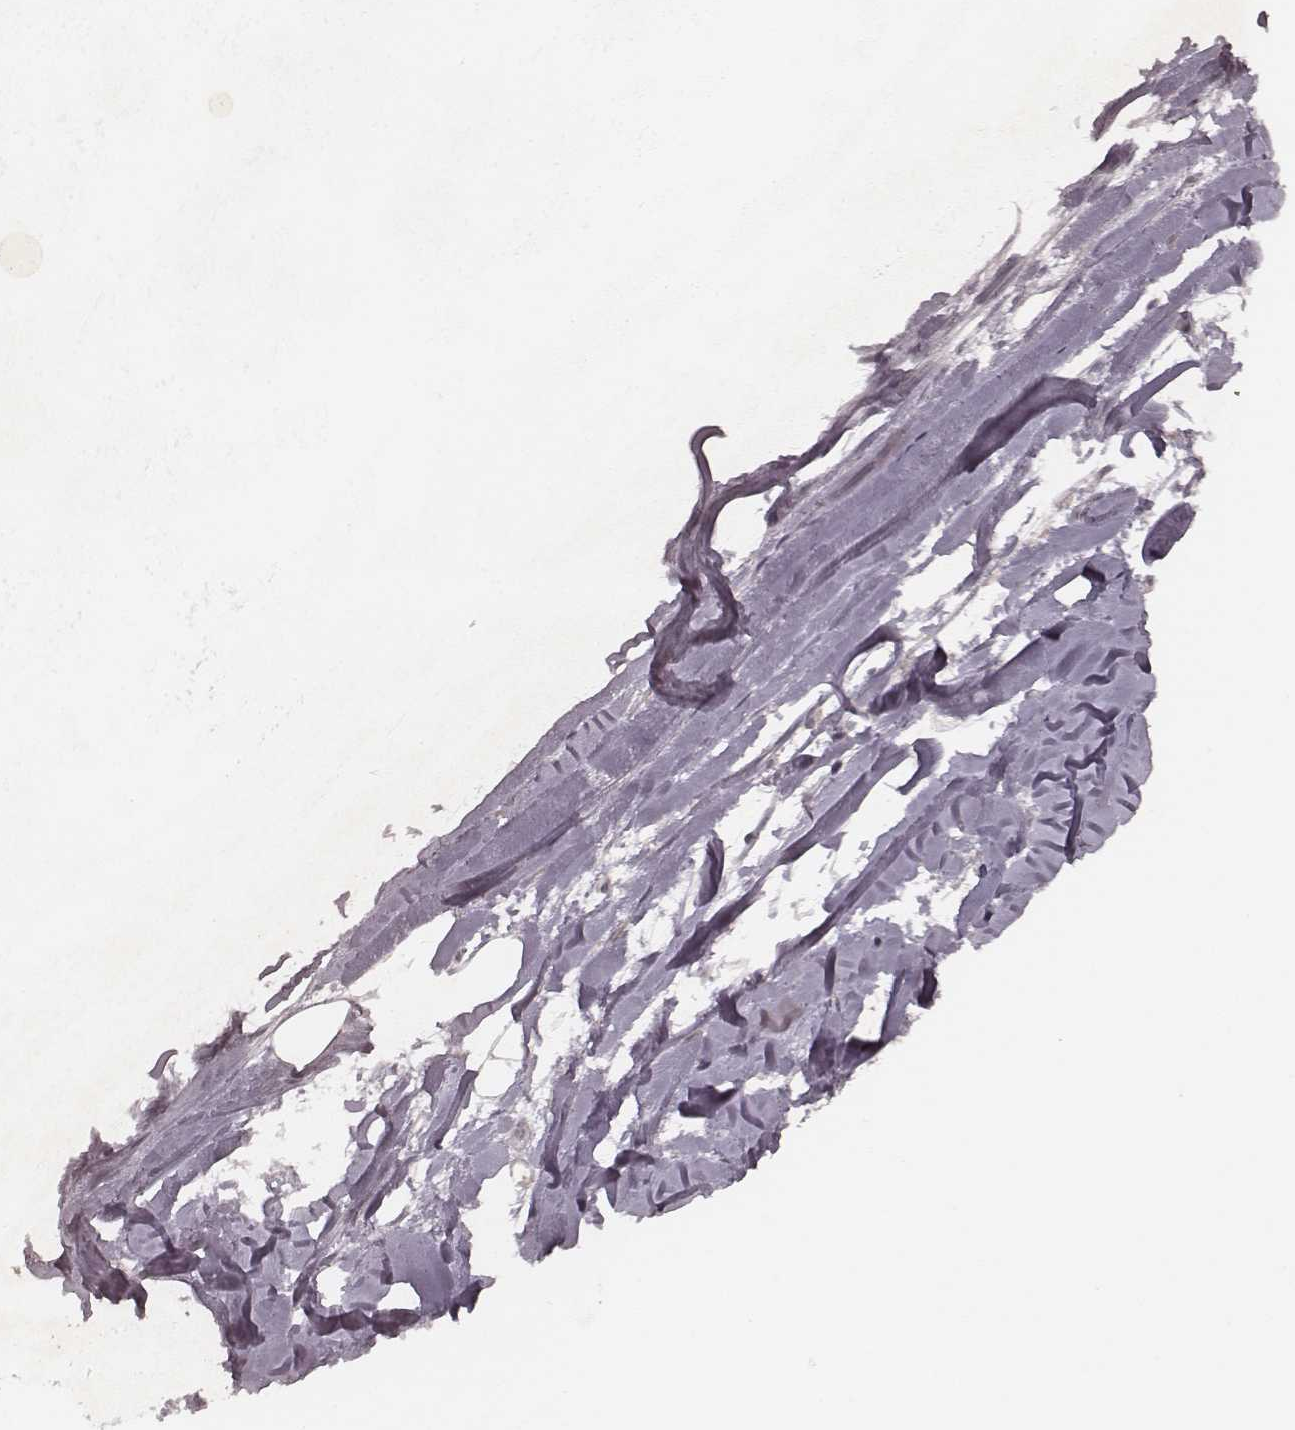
{"staining": {"intensity": "negative", "quantity": "none", "location": "none"}, "tissue": "adipose tissue", "cell_type": "Adipocytes", "image_type": "normal", "snomed": [{"axis": "morphology", "description": "Normal tissue, NOS"}, {"axis": "morphology", "description": "Squamous cell carcinoma, NOS"}, {"axis": "topography", "description": "Cartilage tissue"}, {"axis": "topography", "description": "Bronchus"}, {"axis": "topography", "description": "Lung"}], "caption": "Immunohistochemistry photomicrograph of normal adipose tissue stained for a protein (brown), which shows no staining in adipocytes.", "gene": "FAM13B", "patient": {"sex": "male", "age": 66}}